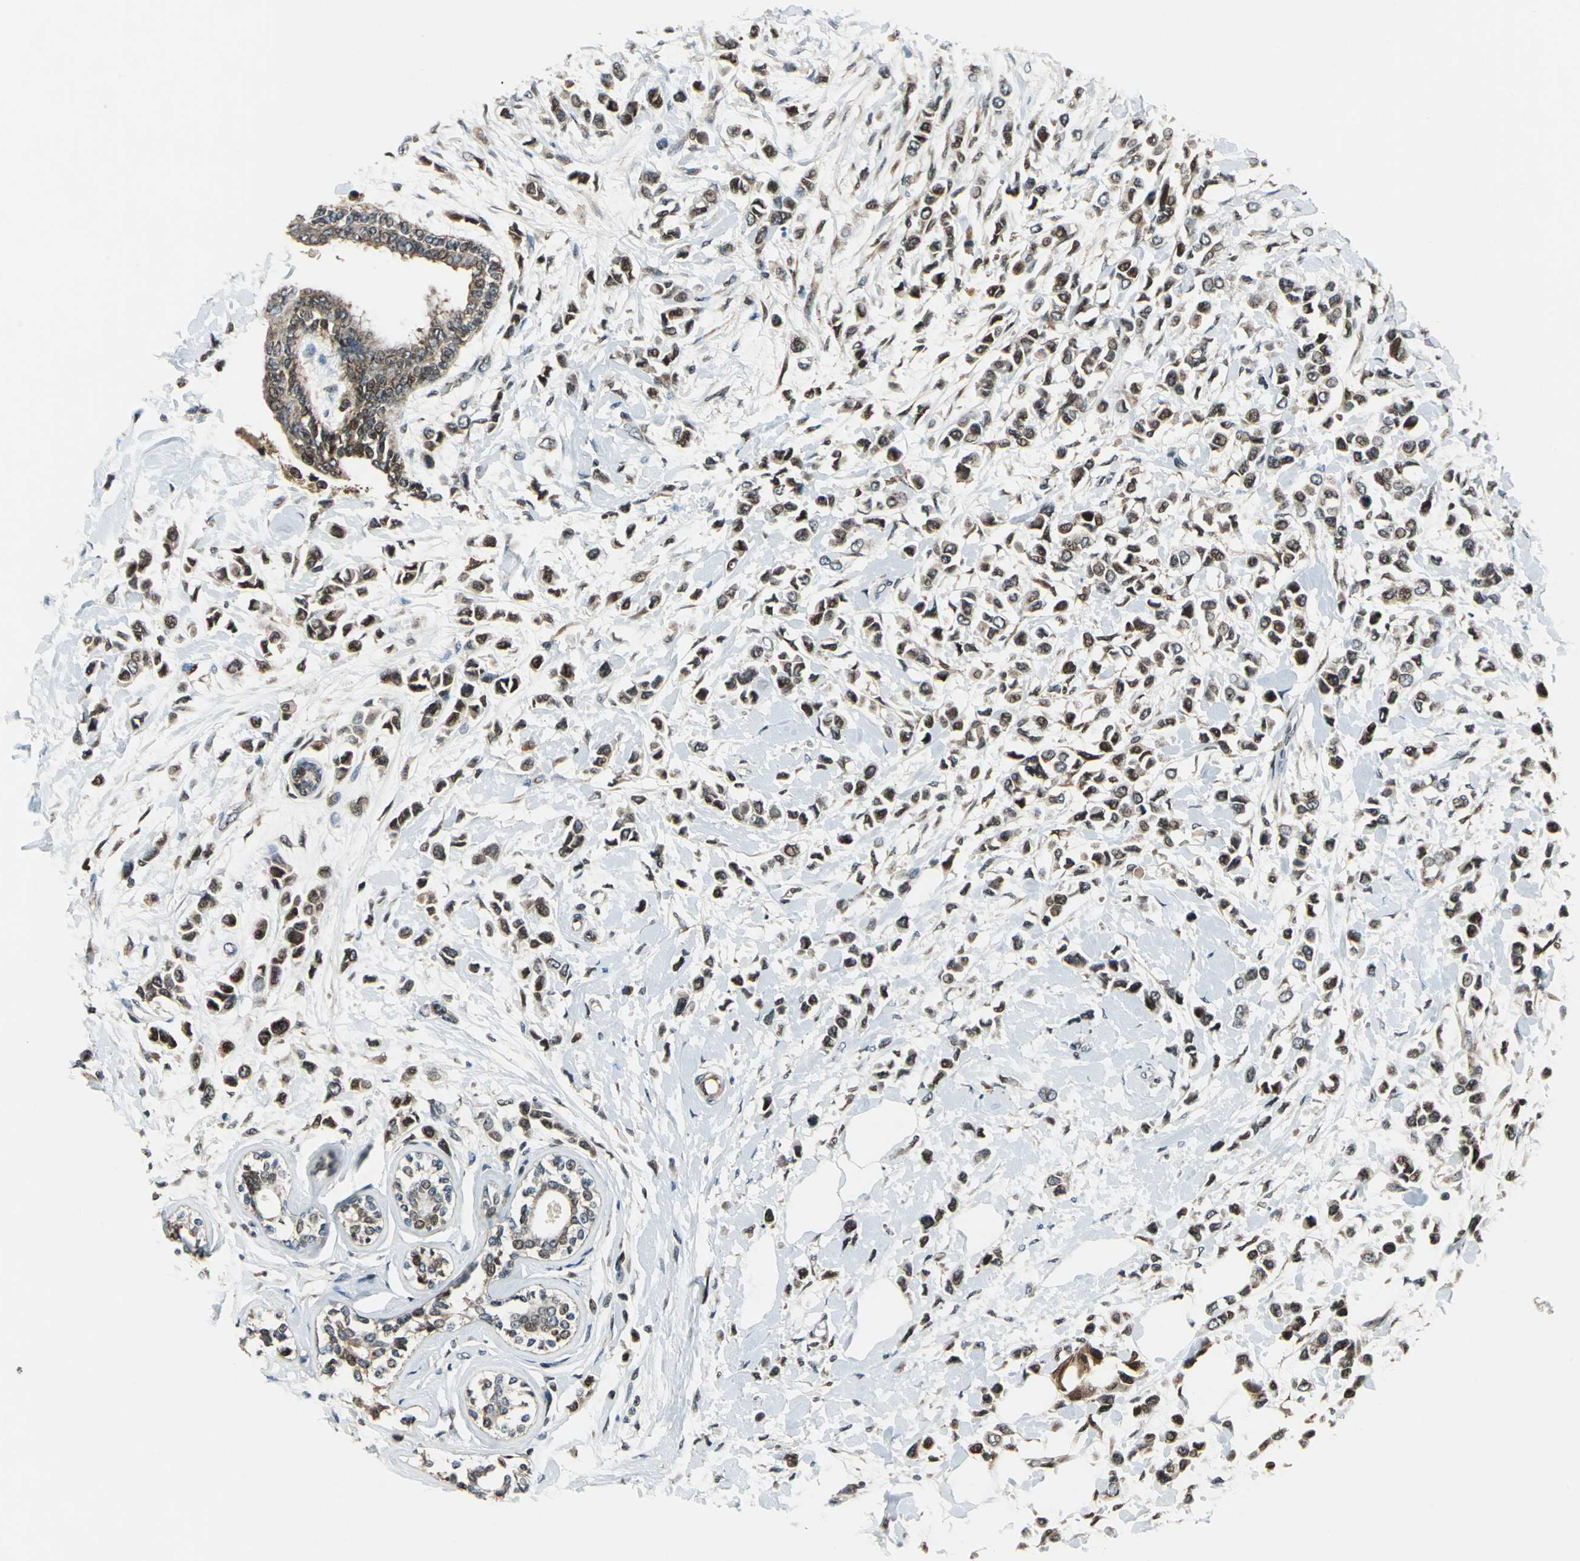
{"staining": {"intensity": "moderate", "quantity": ">75%", "location": "cytoplasmic/membranous"}, "tissue": "breast cancer", "cell_type": "Tumor cells", "image_type": "cancer", "snomed": [{"axis": "morphology", "description": "Lobular carcinoma"}, {"axis": "topography", "description": "Breast"}], "caption": "This micrograph demonstrates immunohistochemistry staining of human breast lobular carcinoma, with medium moderate cytoplasmic/membranous positivity in approximately >75% of tumor cells.", "gene": "AATF", "patient": {"sex": "female", "age": 51}}